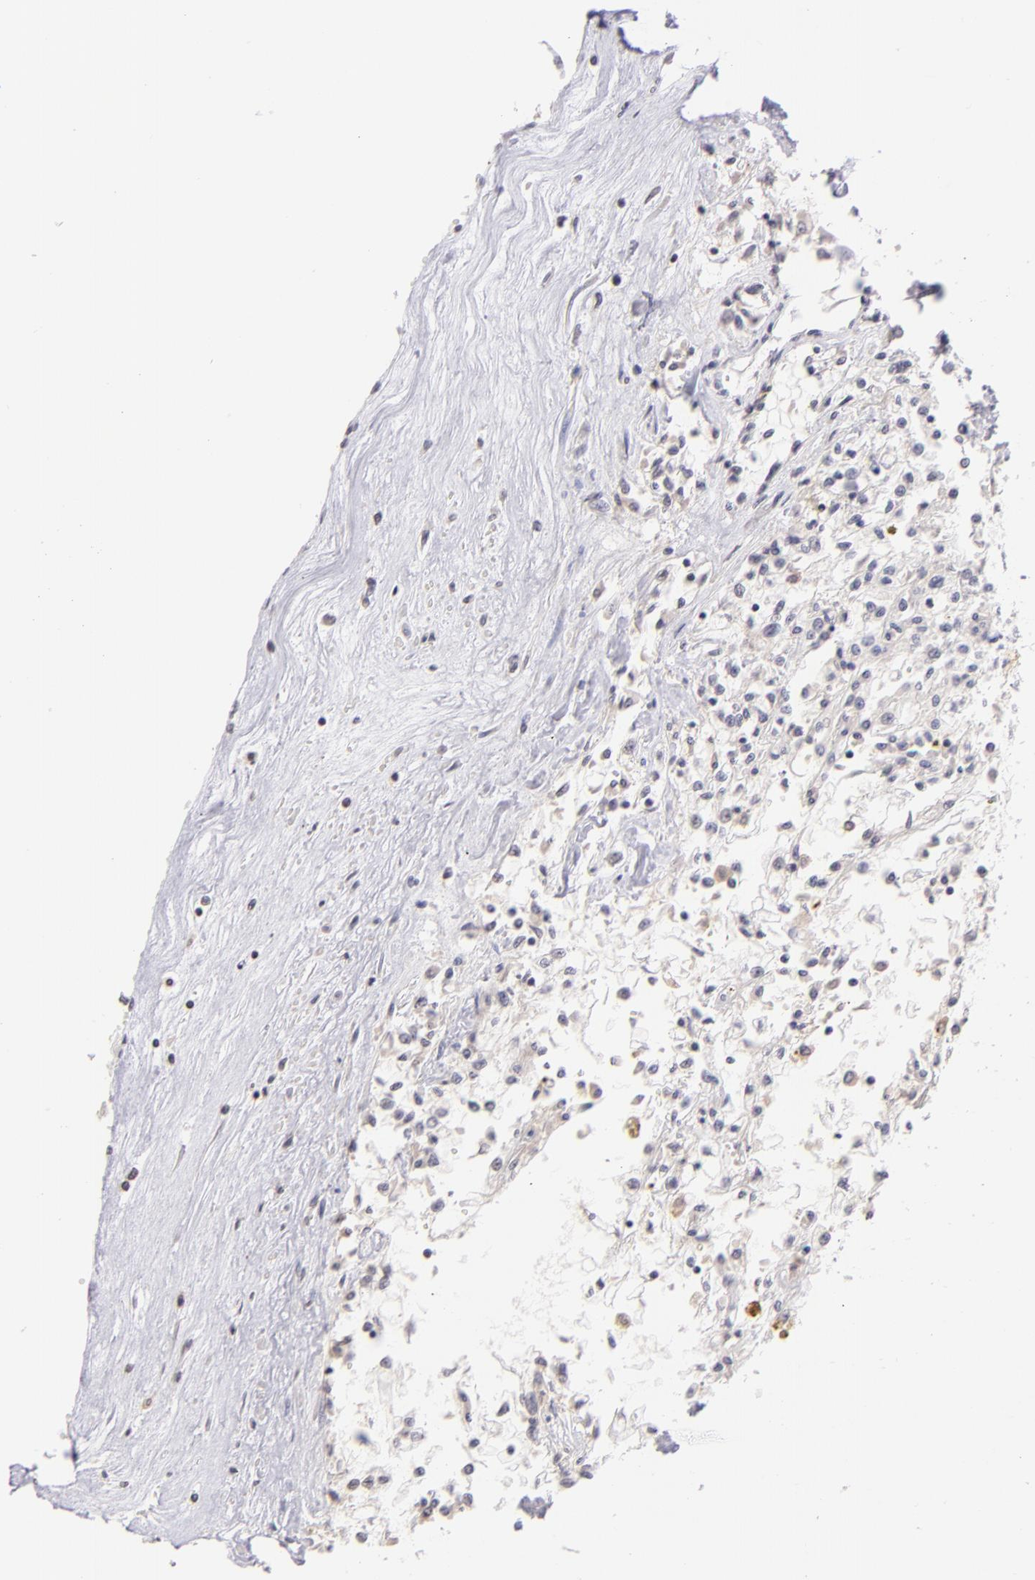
{"staining": {"intensity": "negative", "quantity": "none", "location": "none"}, "tissue": "renal cancer", "cell_type": "Tumor cells", "image_type": "cancer", "snomed": [{"axis": "morphology", "description": "Adenocarcinoma, NOS"}, {"axis": "topography", "description": "Kidney"}], "caption": "DAB immunohistochemical staining of renal cancer demonstrates no significant staining in tumor cells. (DAB (3,3'-diaminobenzidine) immunohistochemistry (IHC) visualized using brightfield microscopy, high magnification).", "gene": "IL2RA", "patient": {"sex": "male", "age": 78}}